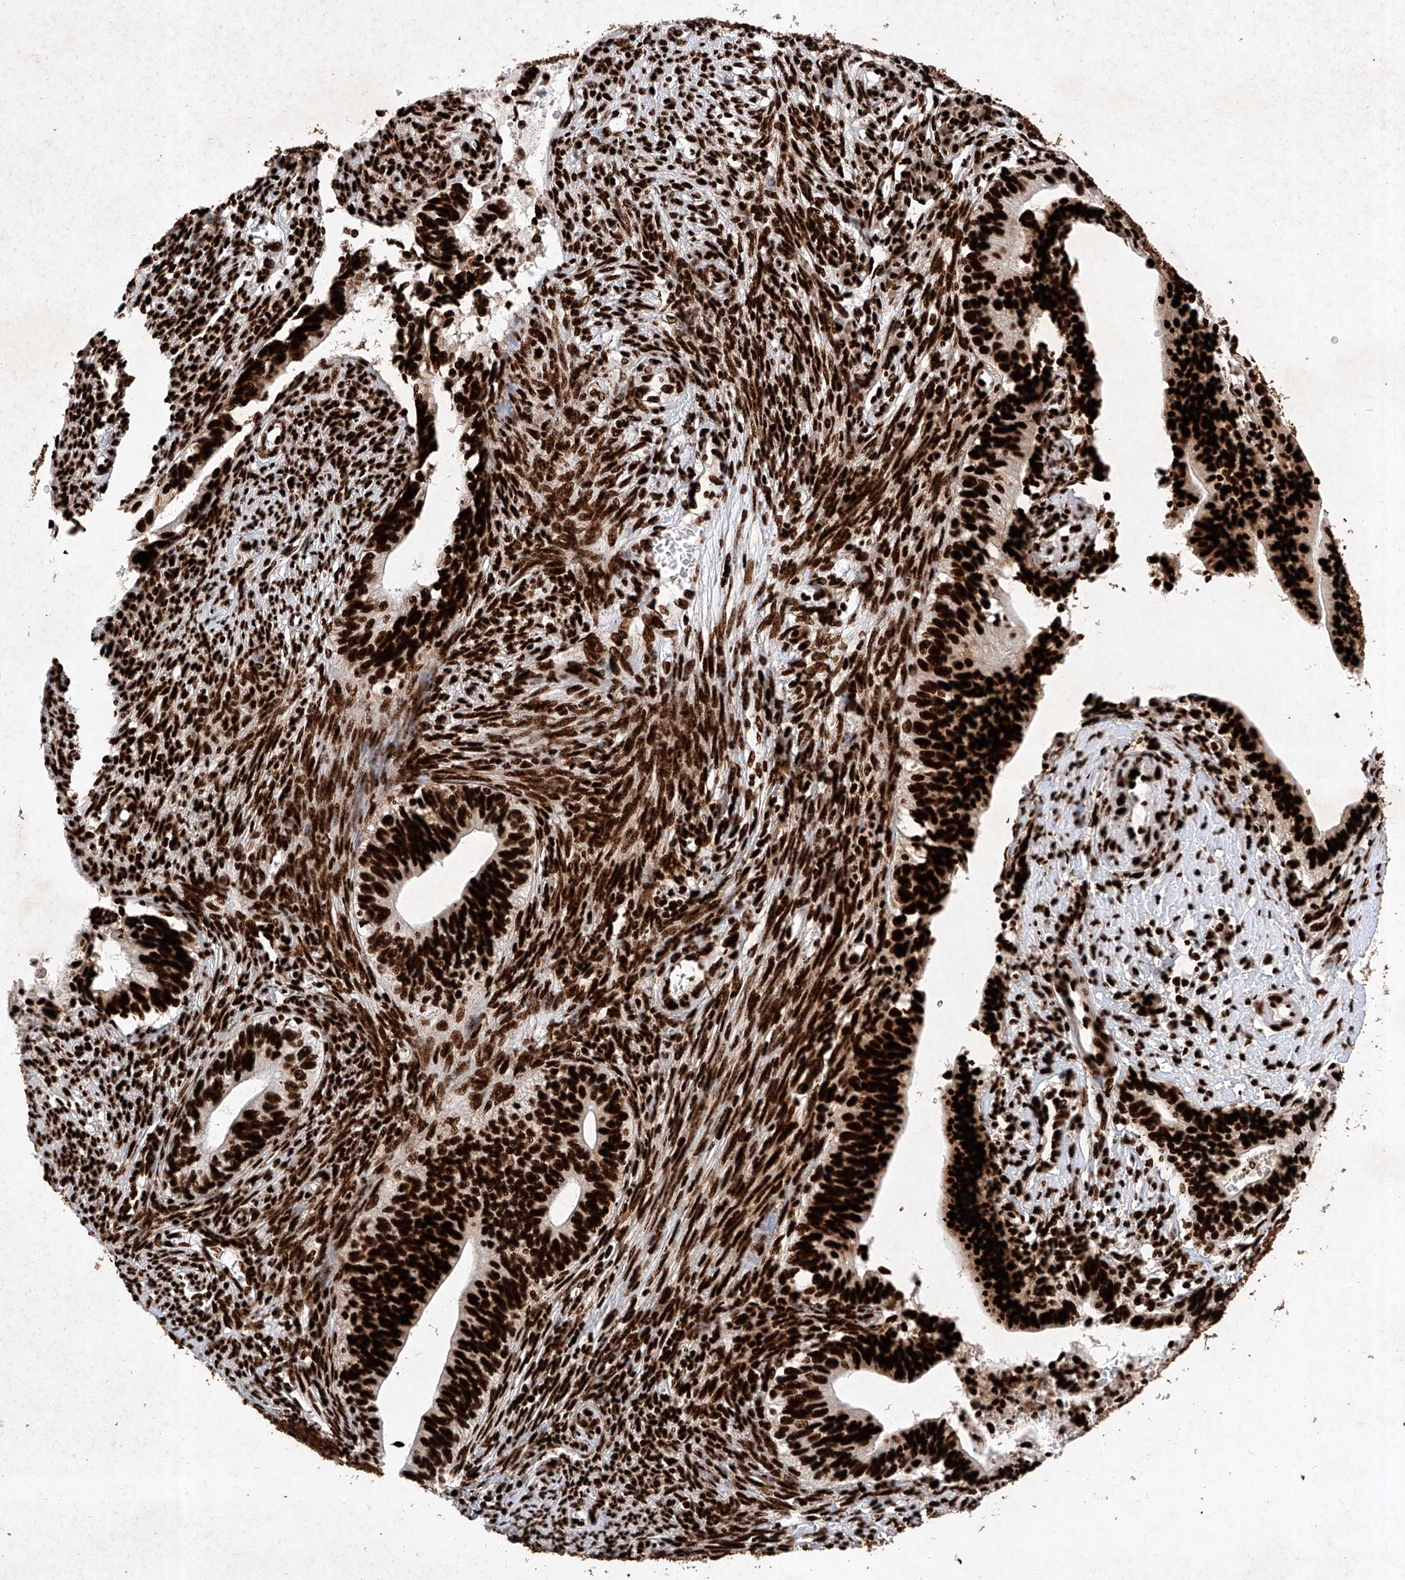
{"staining": {"intensity": "strong", "quantity": ">75%", "location": "nuclear"}, "tissue": "cervical cancer", "cell_type": "Tumor cells", "image_type": "cancer", "snomed": [{"axis": "morphology", "description": "Adenocarcinoma, NOS"}, {"axis": "topography", "description": "Cervix"}], "caption": "A brown stain highlights strong nuclear staining of a protein in human adenocarcinoma (cervical) tumor cells.", "gene": "SRSF6", "patient": {"sex": "female", "age": 44}}